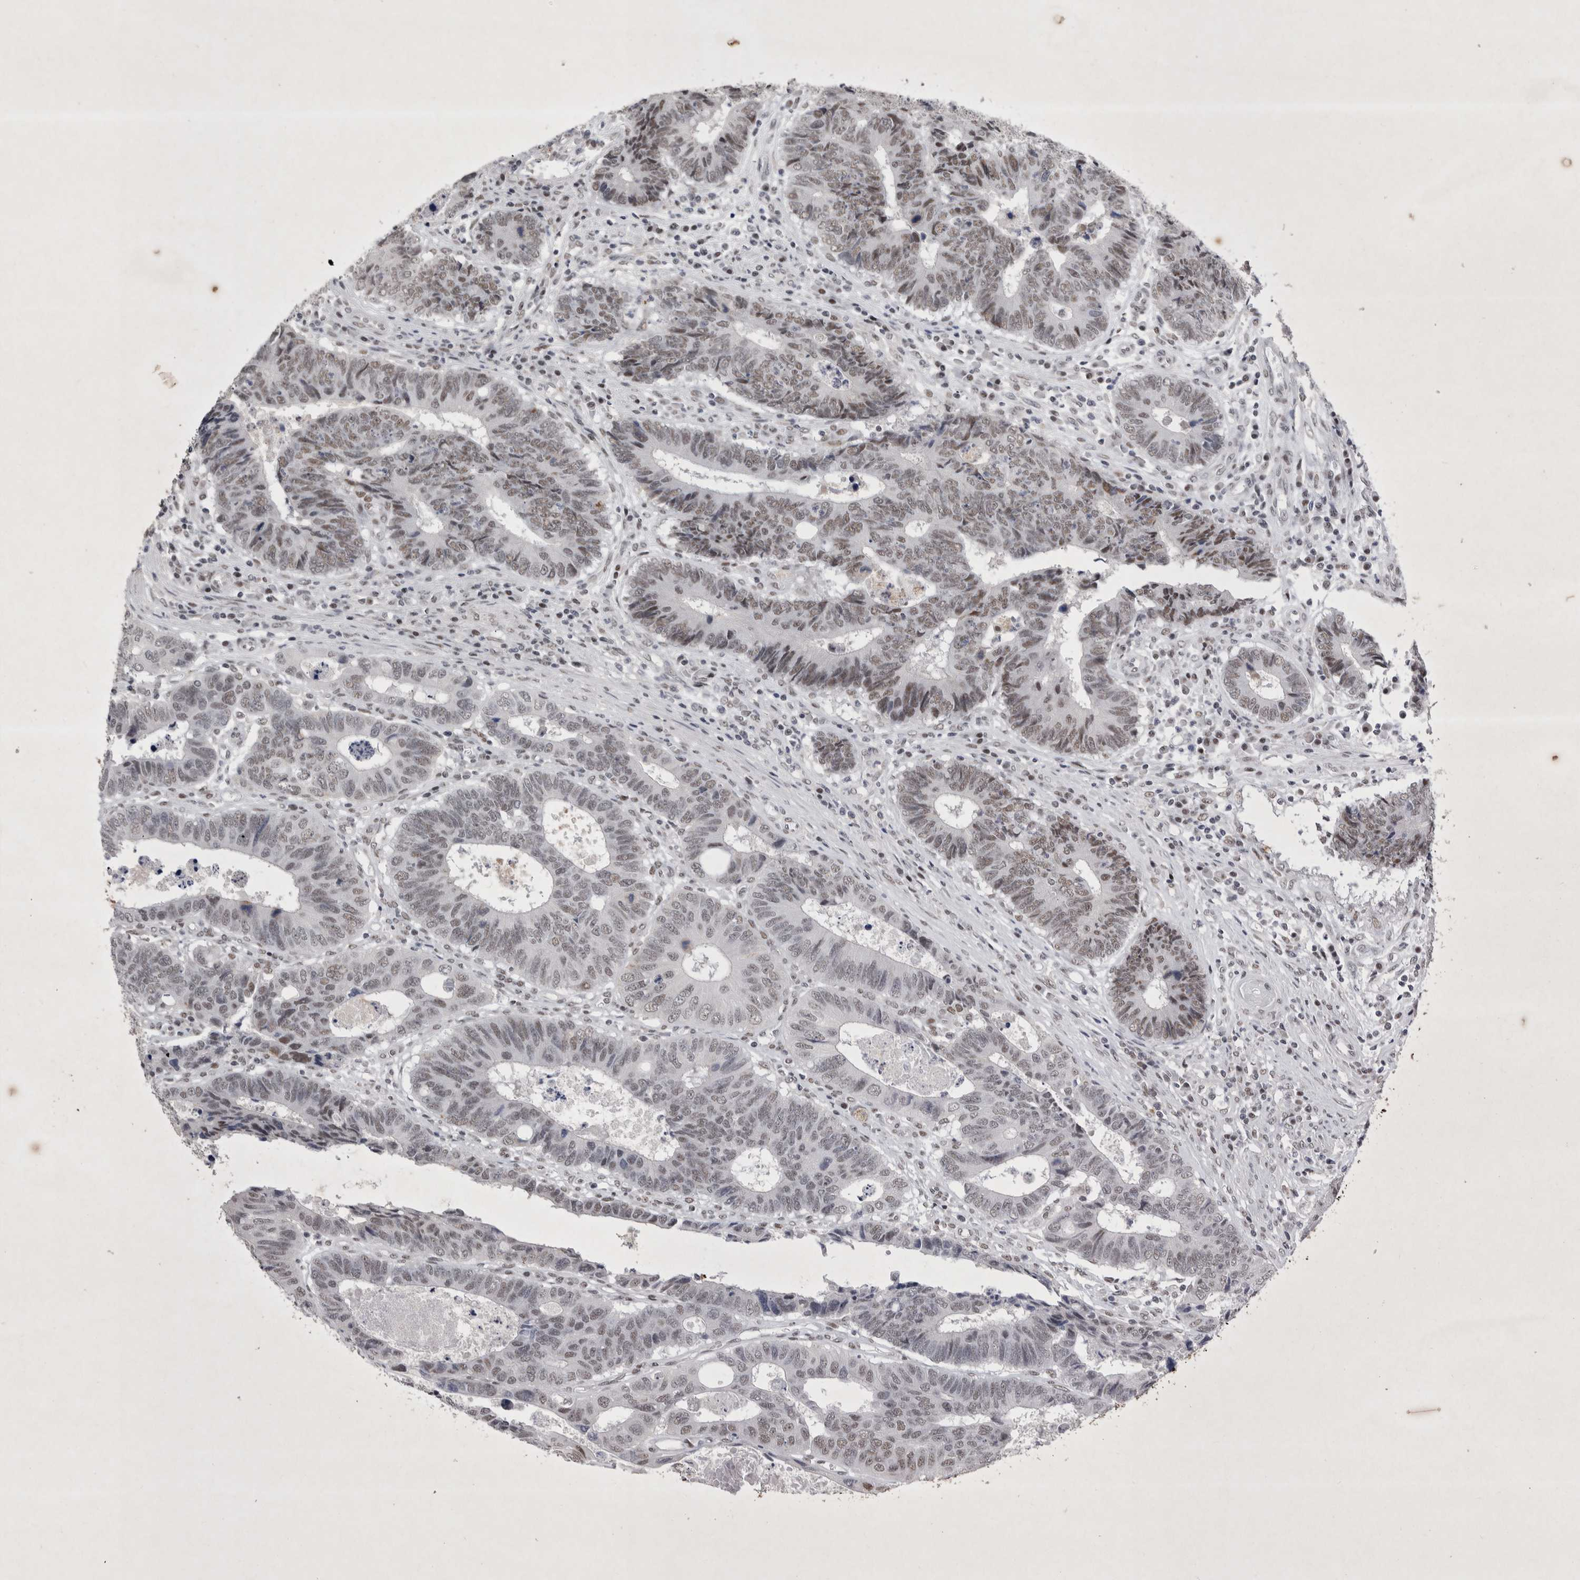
{"staining": {"intensity": "weak", "quantity": "25%-75%", "location": "nuclear"}, "tissue": "colorectal cancer", "cell_type": "Tumor cells", "image_type": "cancer", "snomed": [{"axis": "morphology", "description": "Adenocarcinoma, NOS"}, {"axis": "topography", "description": "Rectum"}], "caption": "Immunohistochemistry photomicrograph of colorectal cancer stained for a protein (brown), which reveals low levels of weak nuclear staining in about 25%-75% of tumor cells.", "gene": "RBM6", "patient": {"sex": "male", "age": 84}}